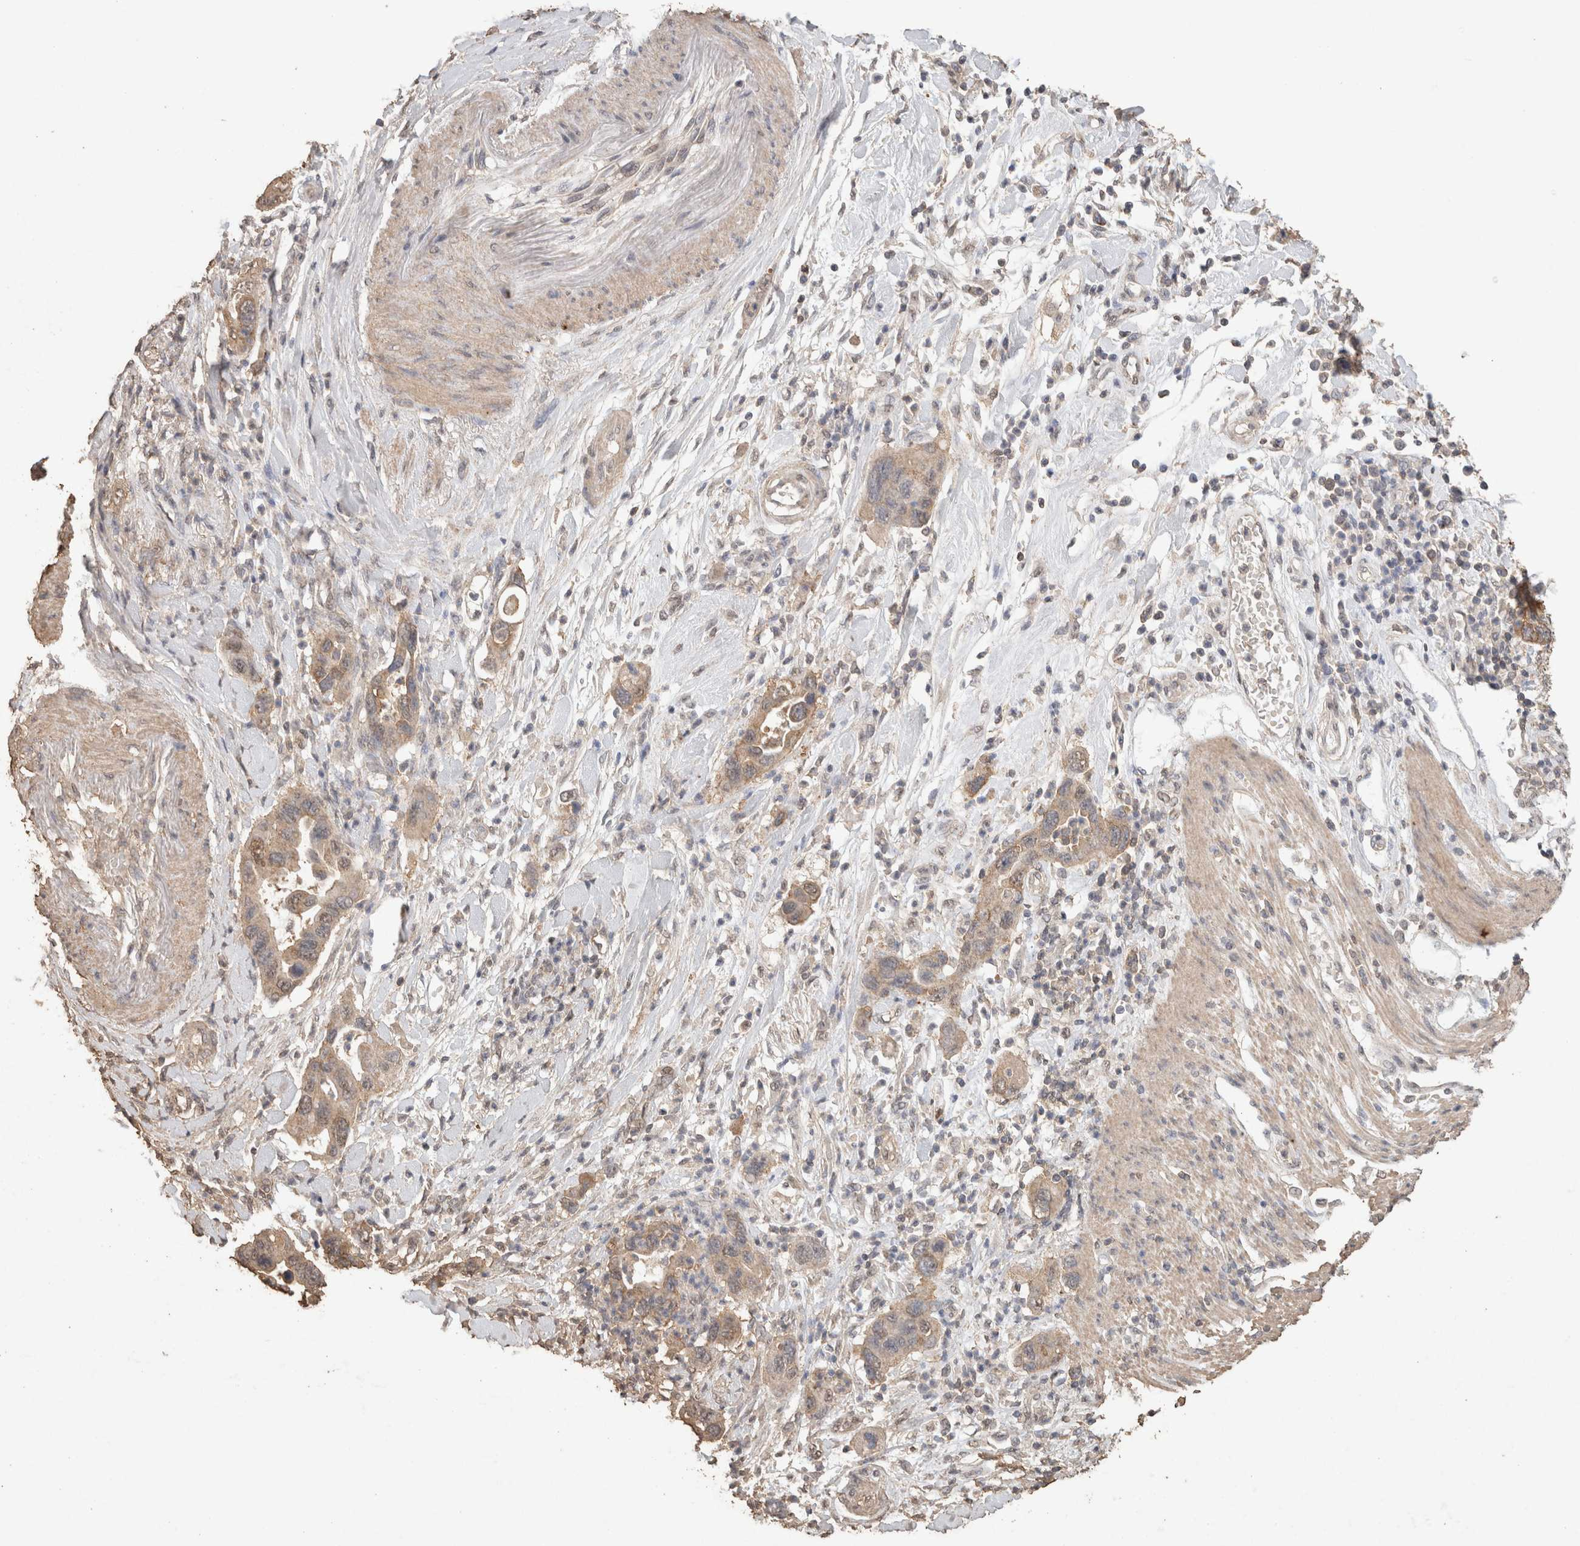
{"staining": {"intensity": "weak", "quantity": "25%-75%", "location": "cytoplasmic/membranous"}, "tissue": "pancreatic cancer", "cell_type": "Tumor cells", "image_type": "cancer", "snomed": [{"axis": "morphology", "description": "Adenocarcinoma, NOS"}, {"axis": "topography", "description": "Pancreas"}], "caption": "This is an image of immunohistochemistry staining of pancreatic adenocarcinoma, which shows weak expression in the cytoplasmic/membranous of tumor cells.", "gene": "CX3CL1", "patient": {"sex": "female", "age": 71}}